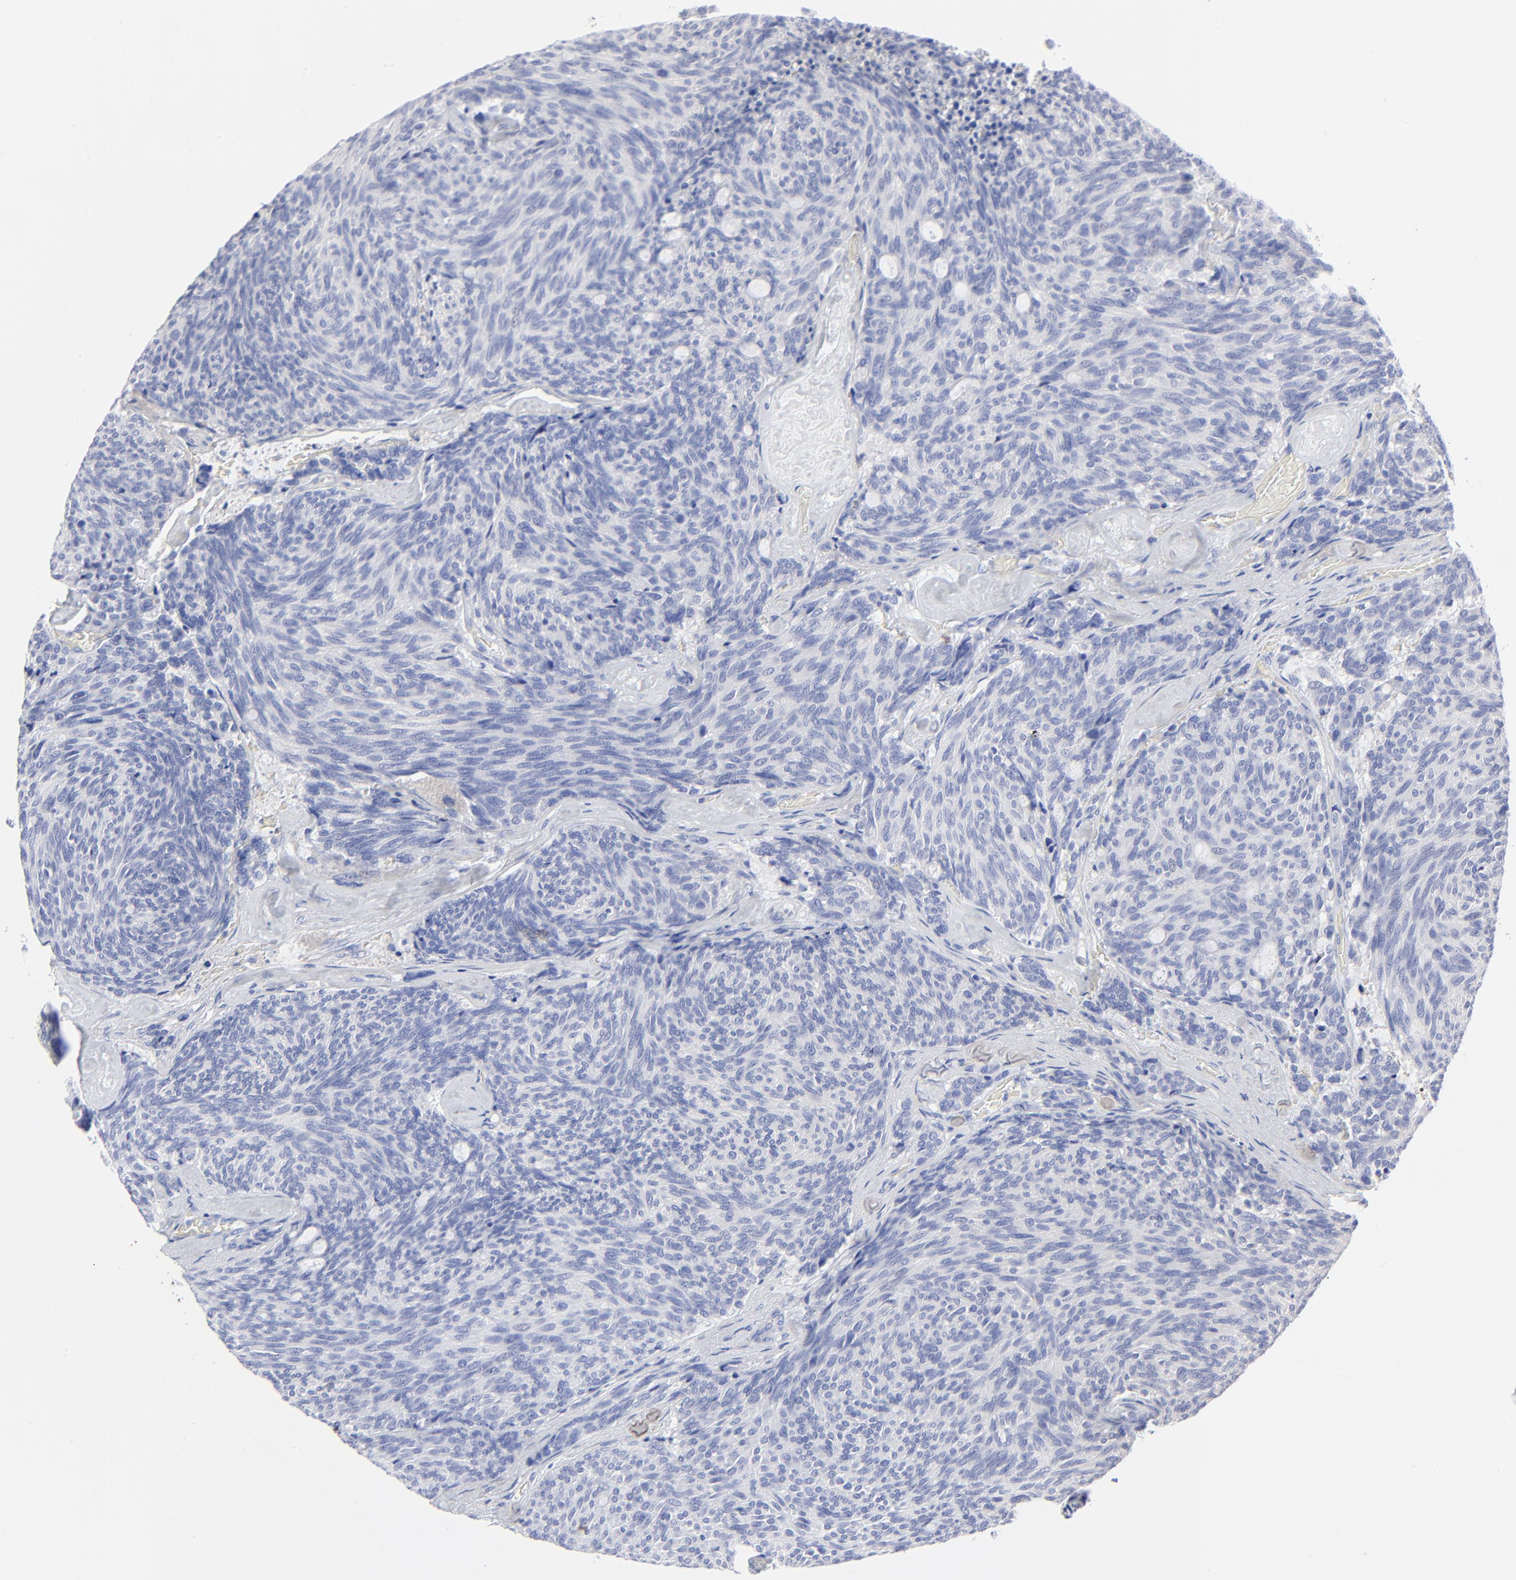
{"staining": {"intensity": "negative", "quantity": "none", "location": "none"}, "tissue": "carcinoid", "cell_type": "Tumor cells", "image_type": "cancer", "snomed": [{"axis": "morphology", "description": "Carcinoid, malignant, NOS"}, {"axis": "topography", "description": "Pancreas"}], "caption": "Photomicrograph shows no protein staining in tumor cells of carcinoid tissue.", "gene": "FBLN2", "patient": {"sex": "female", "age": 54}}